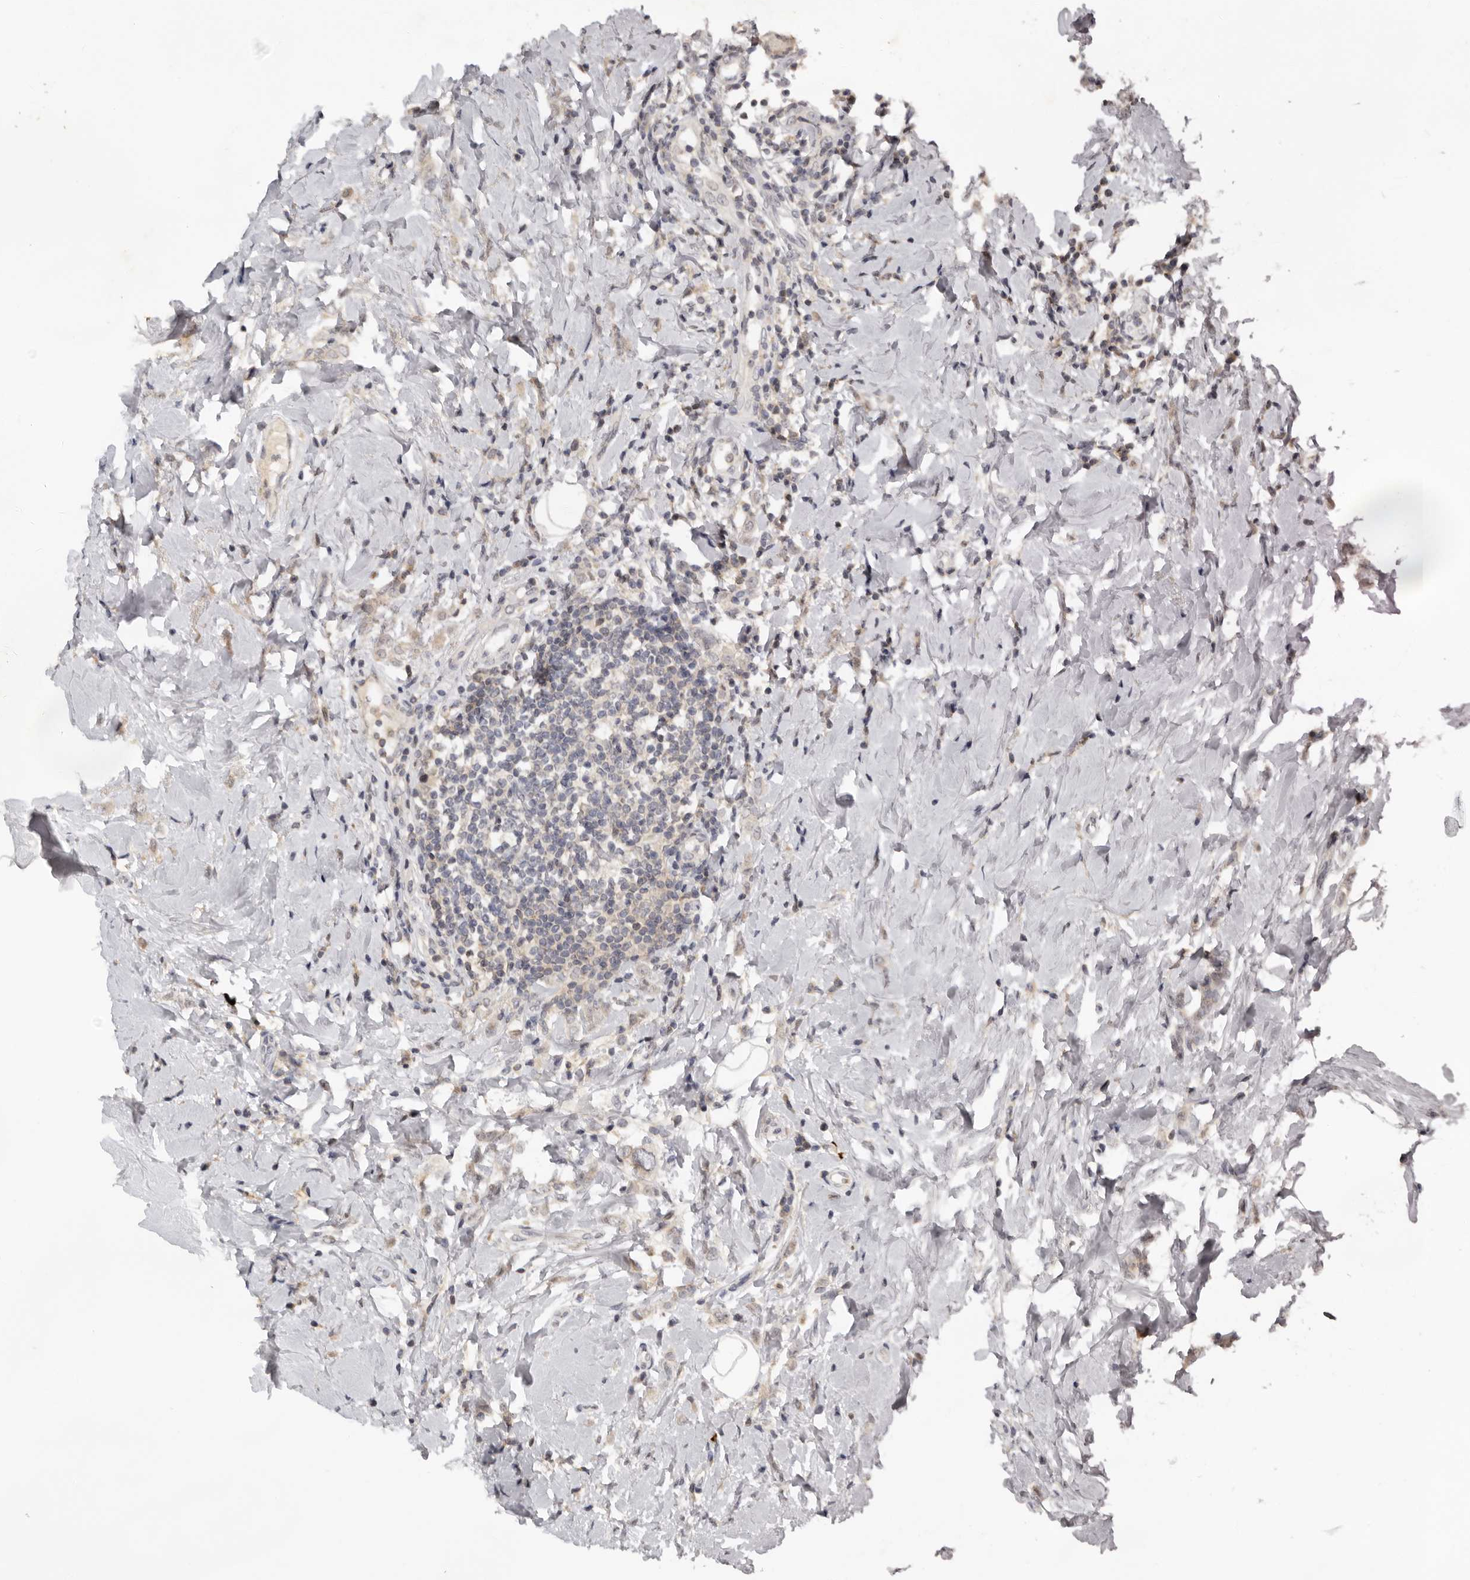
{"staining": {"intensity": "negative", "quantity": "none", "location": "none"}, "tissue": "breast cancer", "cell_type": "Tumor cells", "image_type": "cancer", "snomed": [{"axis": "morphology", "description": "Lobular carcinoma"}, {"axis": "topography", "description": "Breast"}], "caption": "Protein analysis of breast cancer shows no significant expression in tumor cells.", "gene": "KIF2B", "patient": {"sex": "female", "age": 47}}